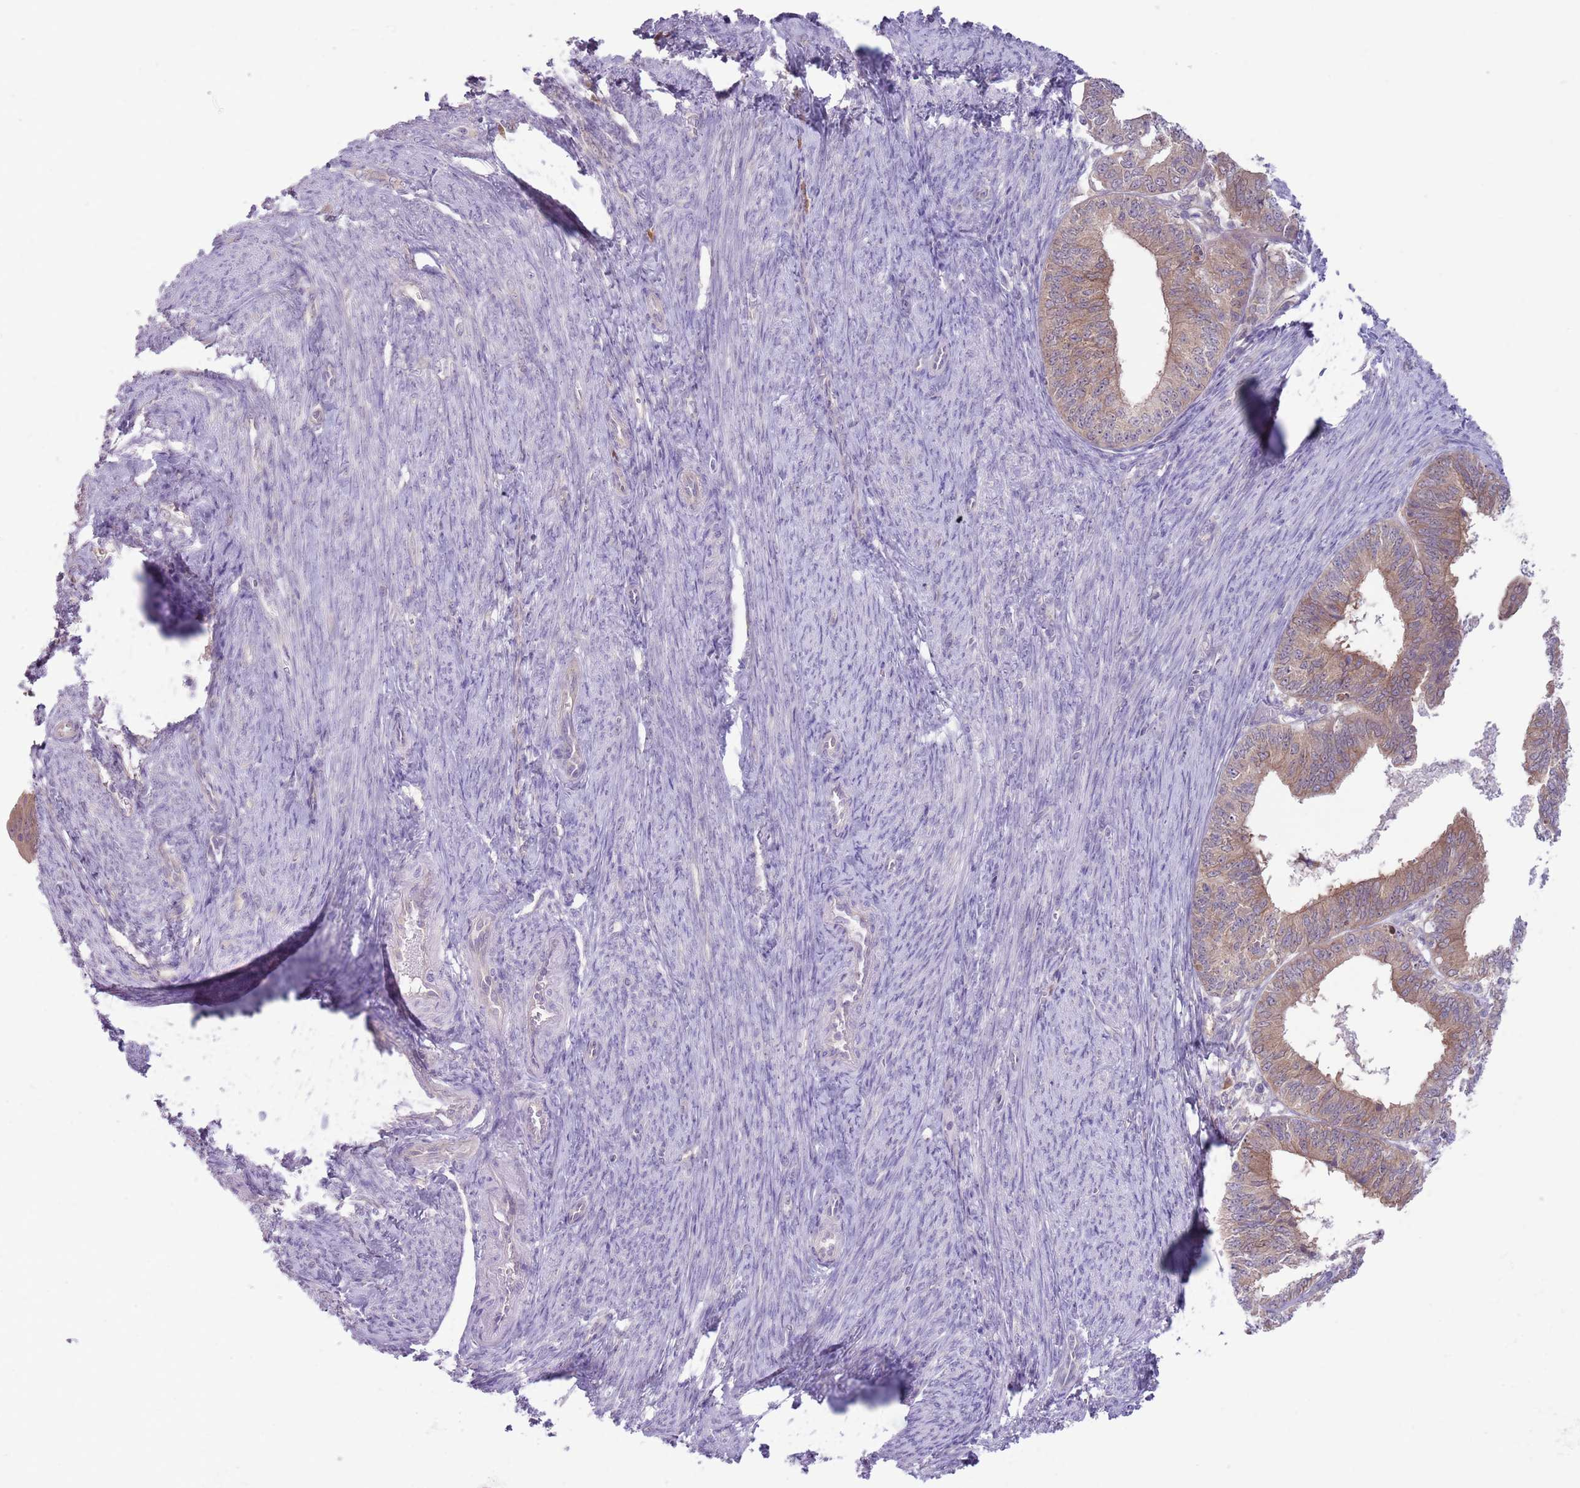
{"staining": {"intensity": "moderate", "quantity": ">75%", "location": "cytoplasmic/membranous"}, "tissue": "endometrial cancer", "cell_type": "Tumor cells", "image_type": "cancer", "snomed": [{"axis": "morphology", "description": "Adenocarcinoma, NOS"}, {"axis": "topography", "description": "Endometrium"}], "caption": "Protein staining by immunohistochemistry (IHC) exhibits moderate cytoplasmic/membranous positivity in approximately >75% of tumor cells in endometrial cancer (adenocarcinoma).", "gene": "COPE", "patient": {"sex": "female", "age": 56}}